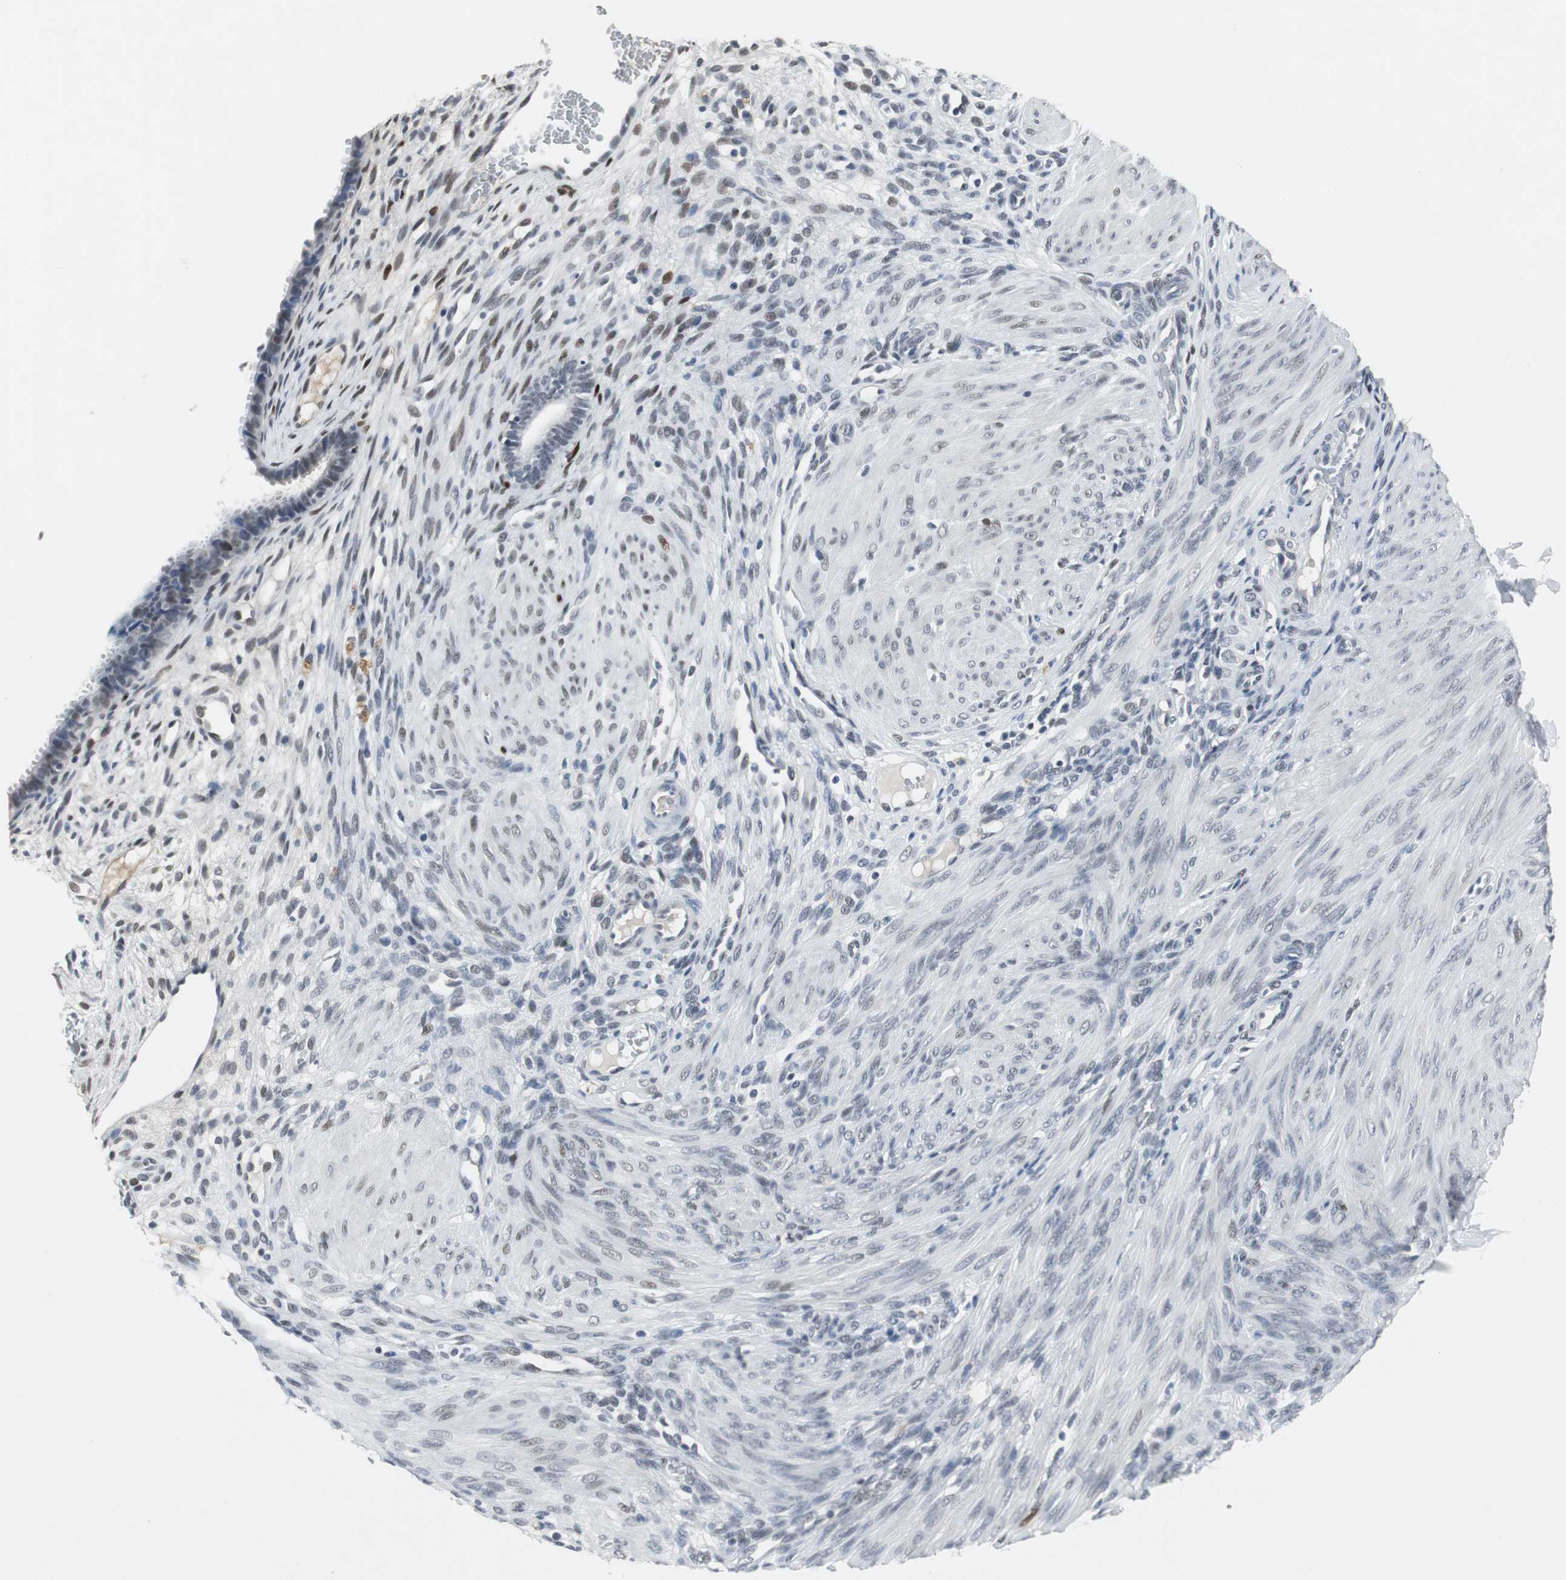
{"staining": {"intensity": "moderate", "quantity": "<25%", "location": "nuclear"}, "tissue": "endometrium", "cell_type": "Cells in endometrial stroma", "image_type": "normal", "snomed": [{"axis": "morphology", "description": "Normal tissue, NOS"}, {"axis": "topography", "description": "Endometrium"}], "caption": "Protein positivity by immunohistochemistry displays moderate nuclear expression in approximately <25% of cells in endometrial stroma in unremarkable endometrium.", "gene": "ELK1", "patient": {"sex": "female", "age": 72}}